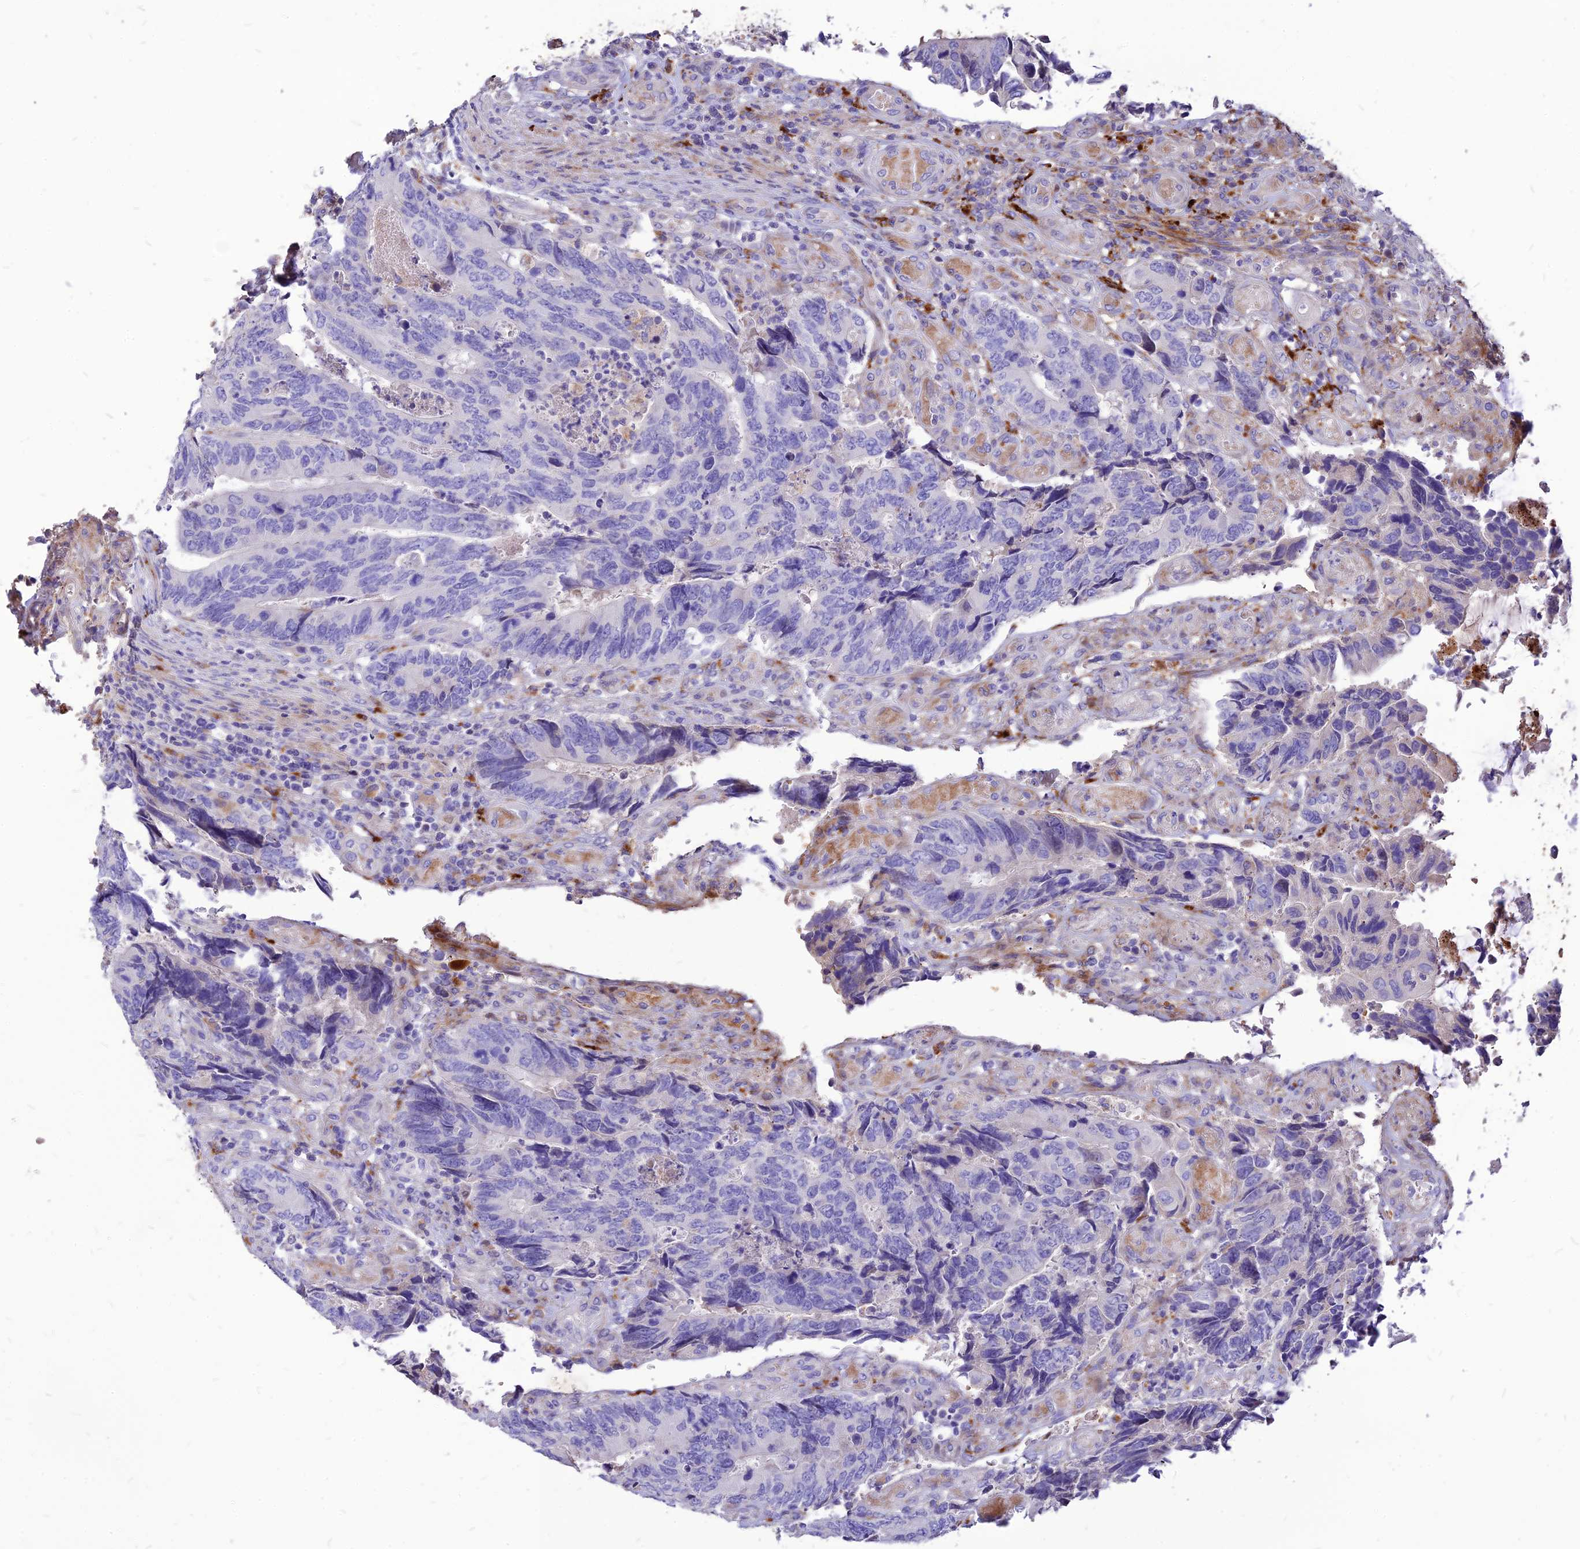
{"staining": {"intensity": "negative", "quantity": "none", "location": "none"}, "tissue": "colorectal cancer", "cell_type": "Tumor cells", "image_type": "cancer", "snomed": [{"axis": "morphology", "description": "Adenocarcinoma, NOS"}, {"axis": "topography", "description": "Colon"}], "caption": "Immunohistochemistry (IHC) micrograph of neoplastic tissue: colorectal cancer stained with DAB (3,3'-diaminobenzidine) displays no significant protein positivity in tumor cells.", "gene": "RIMOC1", "patient": {"sex": "male", "age": 87}}